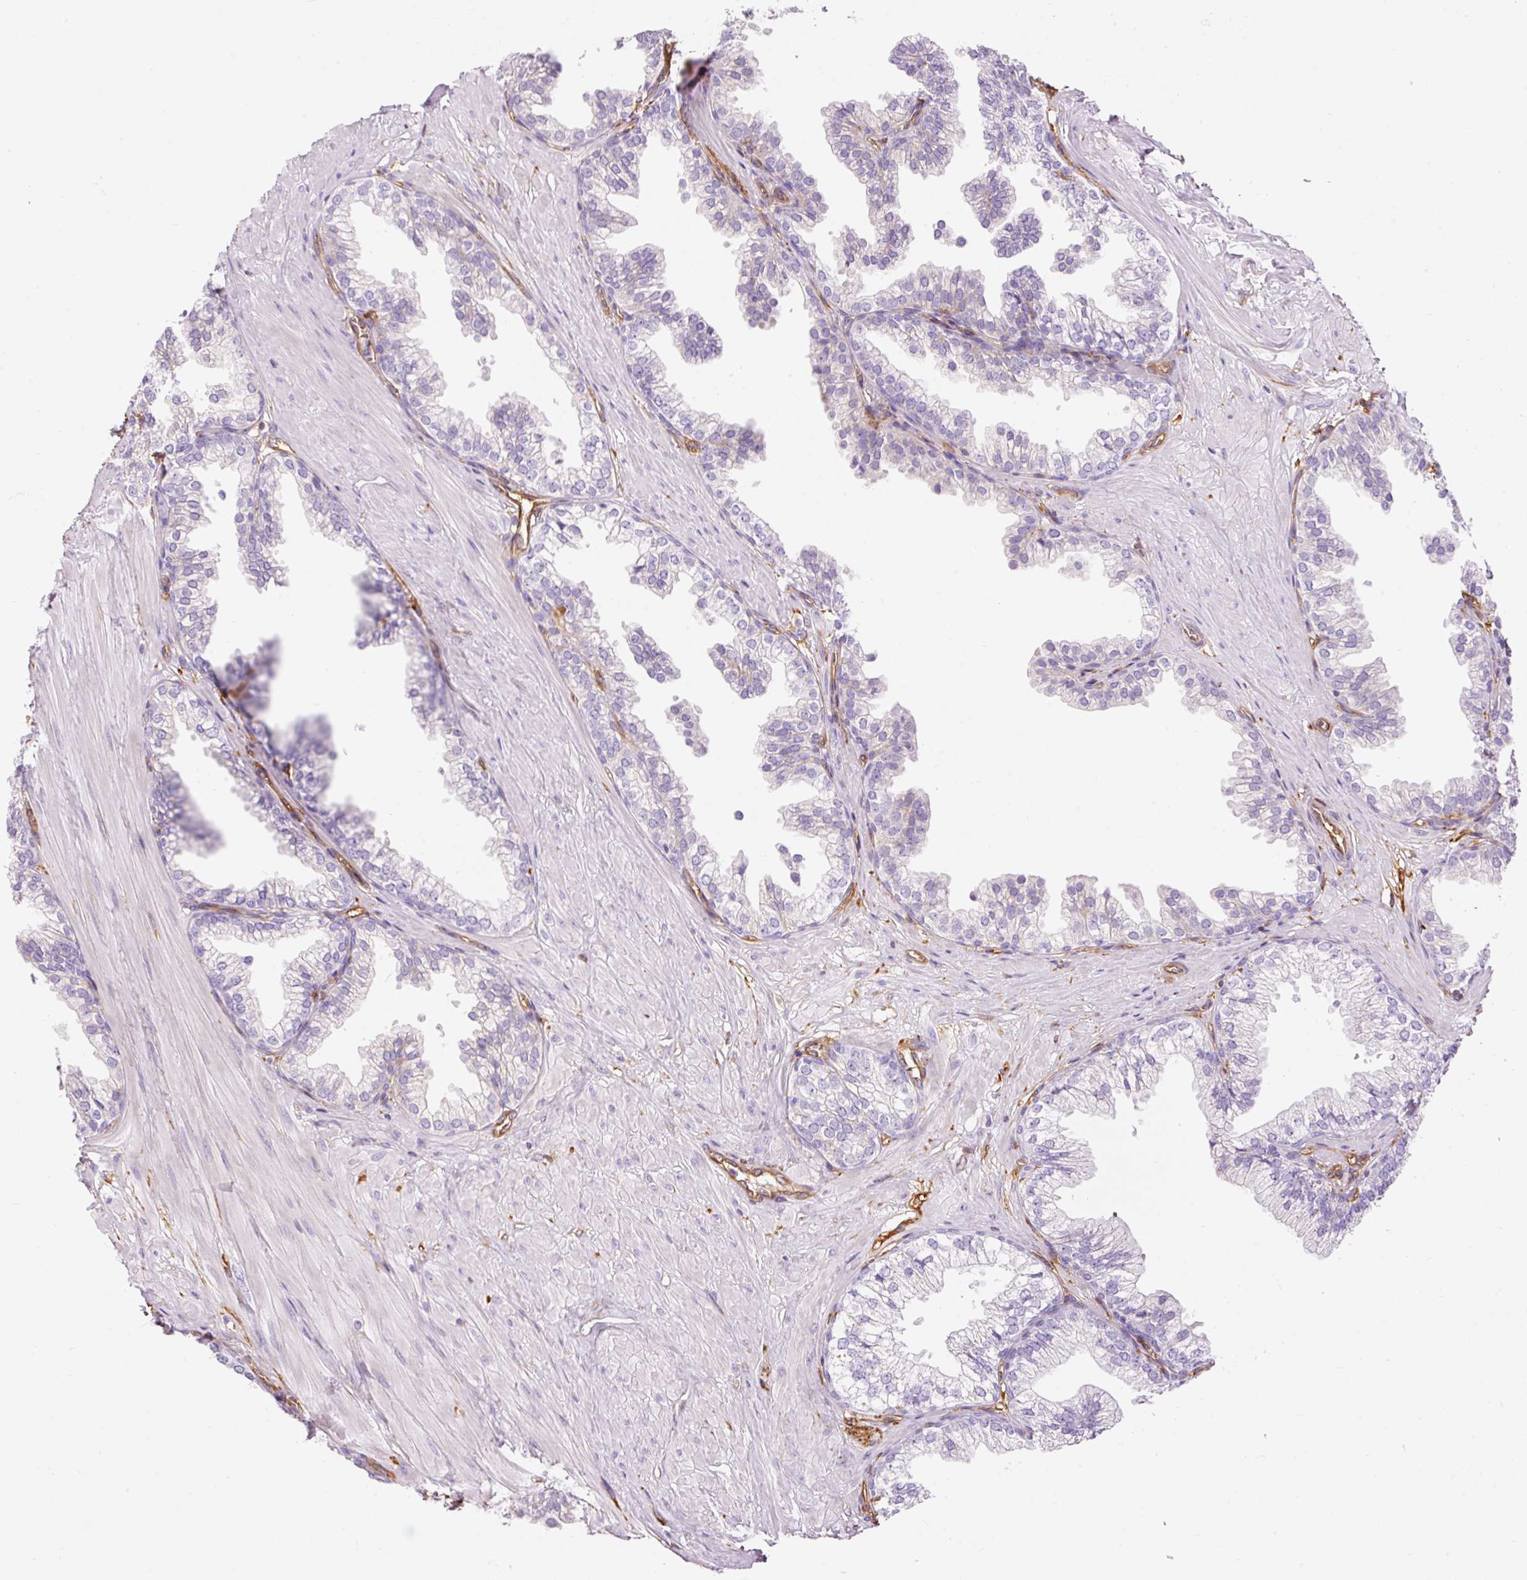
{"staining": {"intensity": "negative", "quantity": "none", "location": "none"}, "tissue": "prostate", "cell_type": "Glandular cells", "image_type": "normal", "snomed": [{"axis": "morphology", "description": "Normal tissue, NOS"}, {"axis": "topography", "description": "Prostate"}, {"axis": "topography", "description": "Peripheral nerve tissue"}], "caption": "Prostate stained for a protein using immunohistochemistry demonstrates no expression glandular cells.", "gene": "ENSG00000249624", "patient": {"sex": "male", "age": 55}}